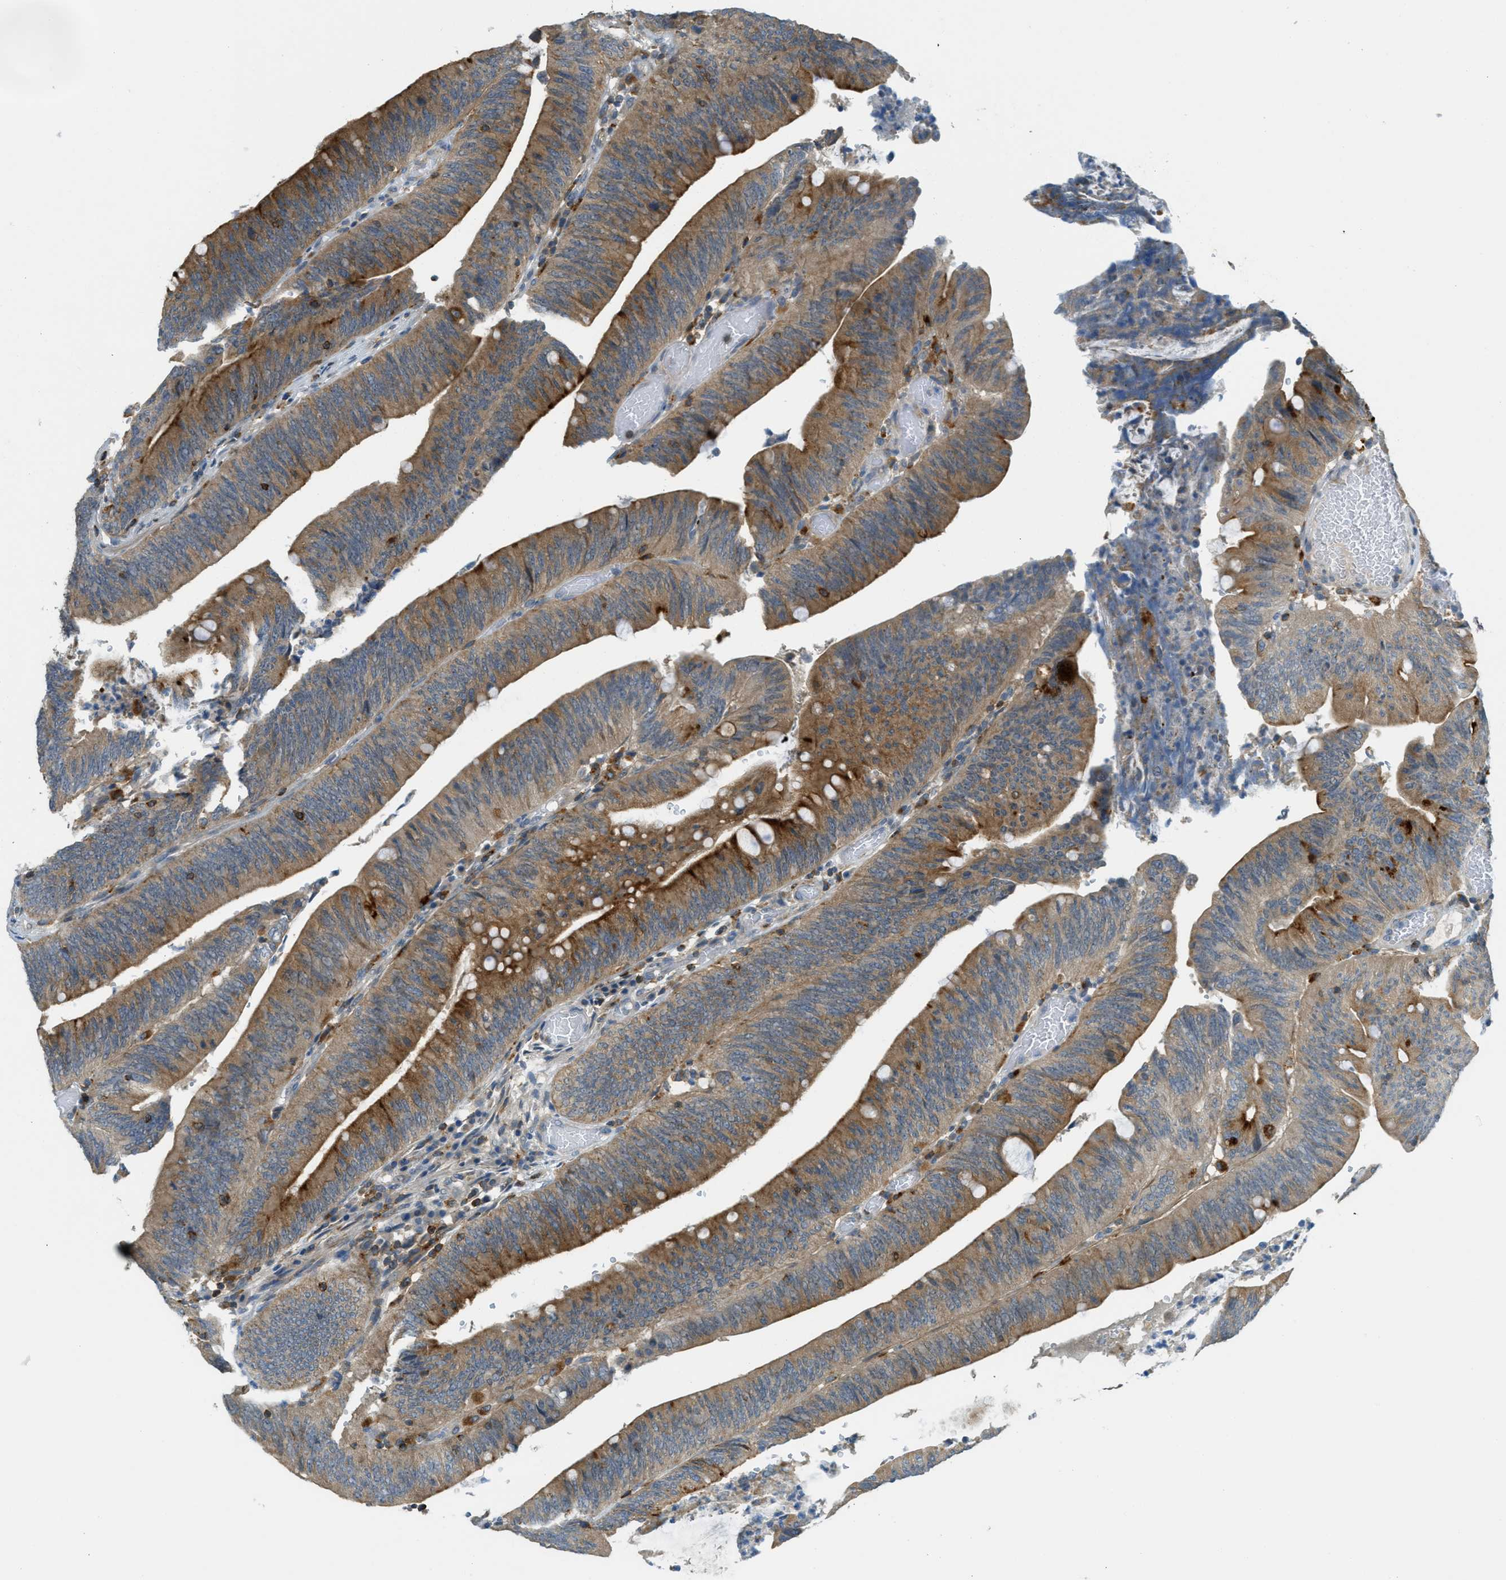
{"staining": {"intensity": "moderate", "quantity": ">75%", "location": "cytoplasmic/membranous"}, "tissue": "colorectal cancer", "cell_type": "Tumor cells", "image_type": "cancer", "snomed": [{"axis": "morphology", "description": "Normal tissue, NOS"}, {"axis": "morphology", "description": "Adenocarcinoma, NOS"}, {"axis": "topography", "description": "Rectum"}], "caption": "Colorectal cancer (adenocarcinoma) stained with a protein marker demonstrates moderate staining in tumor cells.", "gene": "PLBD2", "patient": {"sex": "female", "age": 66}}